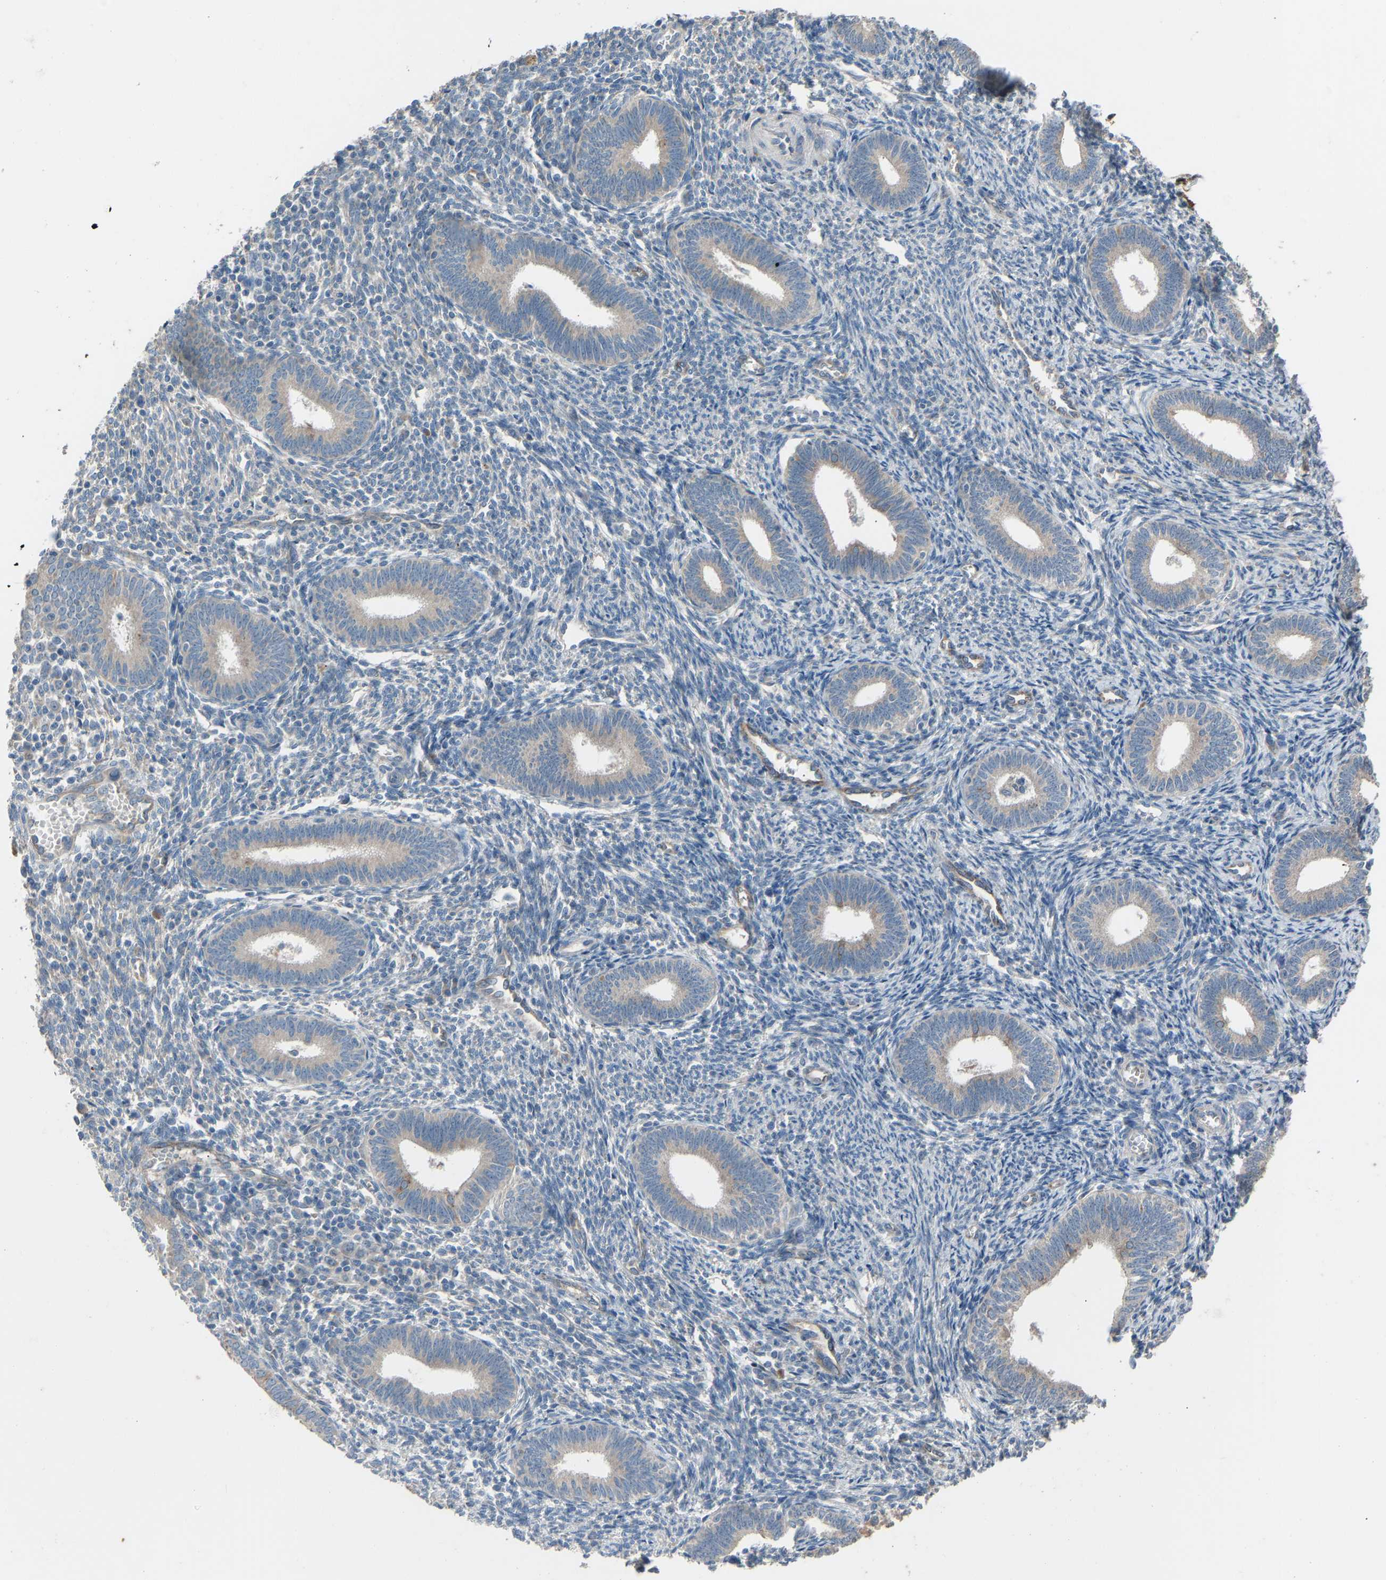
{"staining": {"intensity": "negative", "quantity": "none", "location": "none"}, "tissue": "endometrium", "cell_type": "Cells in endometrial stroma", "image_type": "normal", "snomed": [{"axis": "morphology", "description": "Normal tissue, NOS"}, {"axis": "topography", "description": "Endometrium"}], "caption": "Immunohistochemical staining of benign human endometrium shows no significant expression in cells in endometrial stroma. The staining is performed using DAB brown chromogen with nuclei counter-stained in using hematoxylin.", "gene": "TGFBR3", "patient": {"sex": "female", "age": 41}}